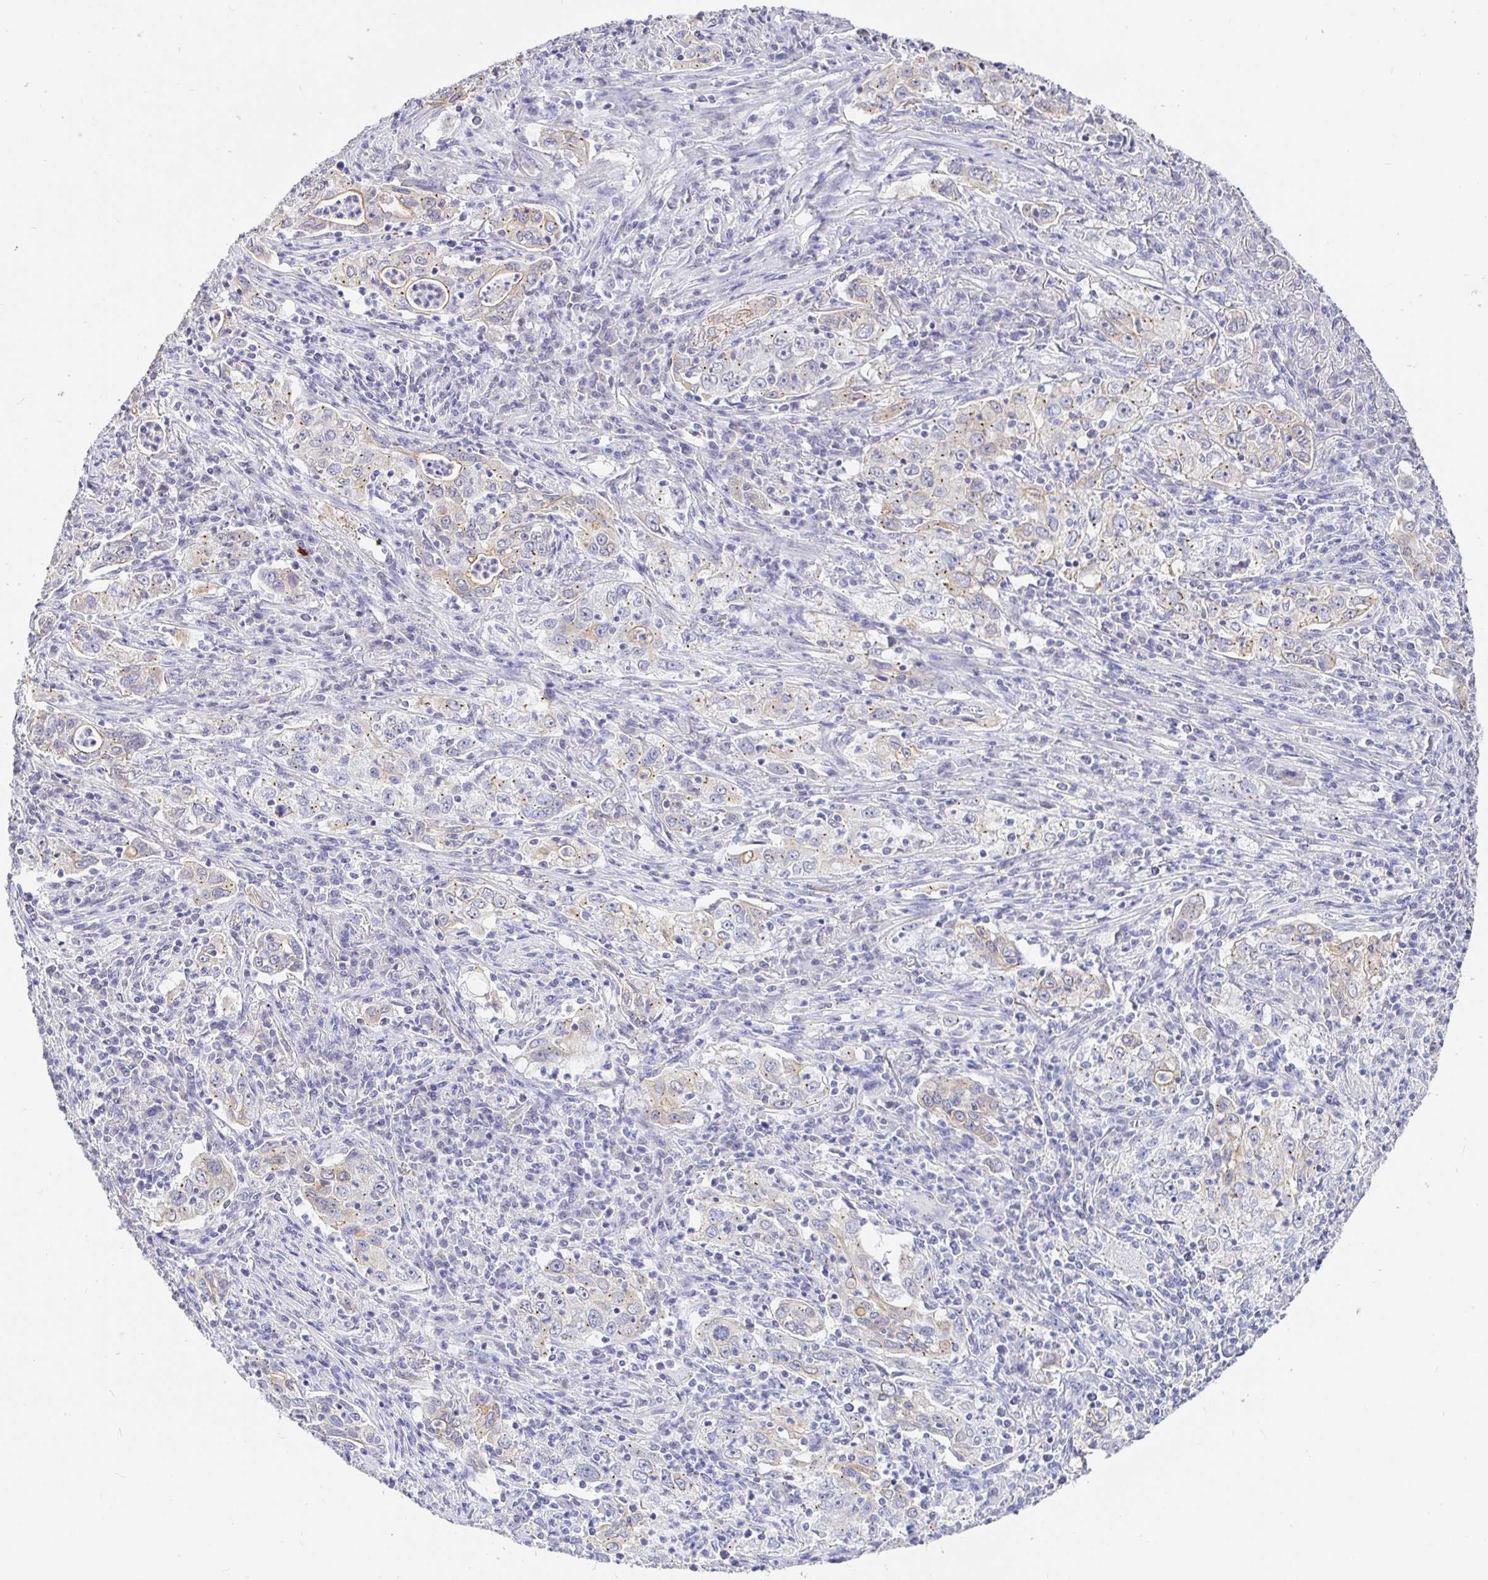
{"staining": {"intensity": "moderate", "quantity": "<25%", "location": "cytoplasmic/membranous"}, "tissue": "lung cancer", "cell_type": "Tumor cells", "image_type": "cancer", "snomed": [{"axis": "morphology", "description": "Squamous cell carcinoma, NOS"}, {"axis": "topography", "description": "Lung"}], "caption": "Immunohistochemical staining of human lung cancer reveals low levels of moderate cytoplasmic/membranous positivity in about <25% of tumor cells.", "gene": "EZHIP", "patient": {"sex": "male", "age": 71}}